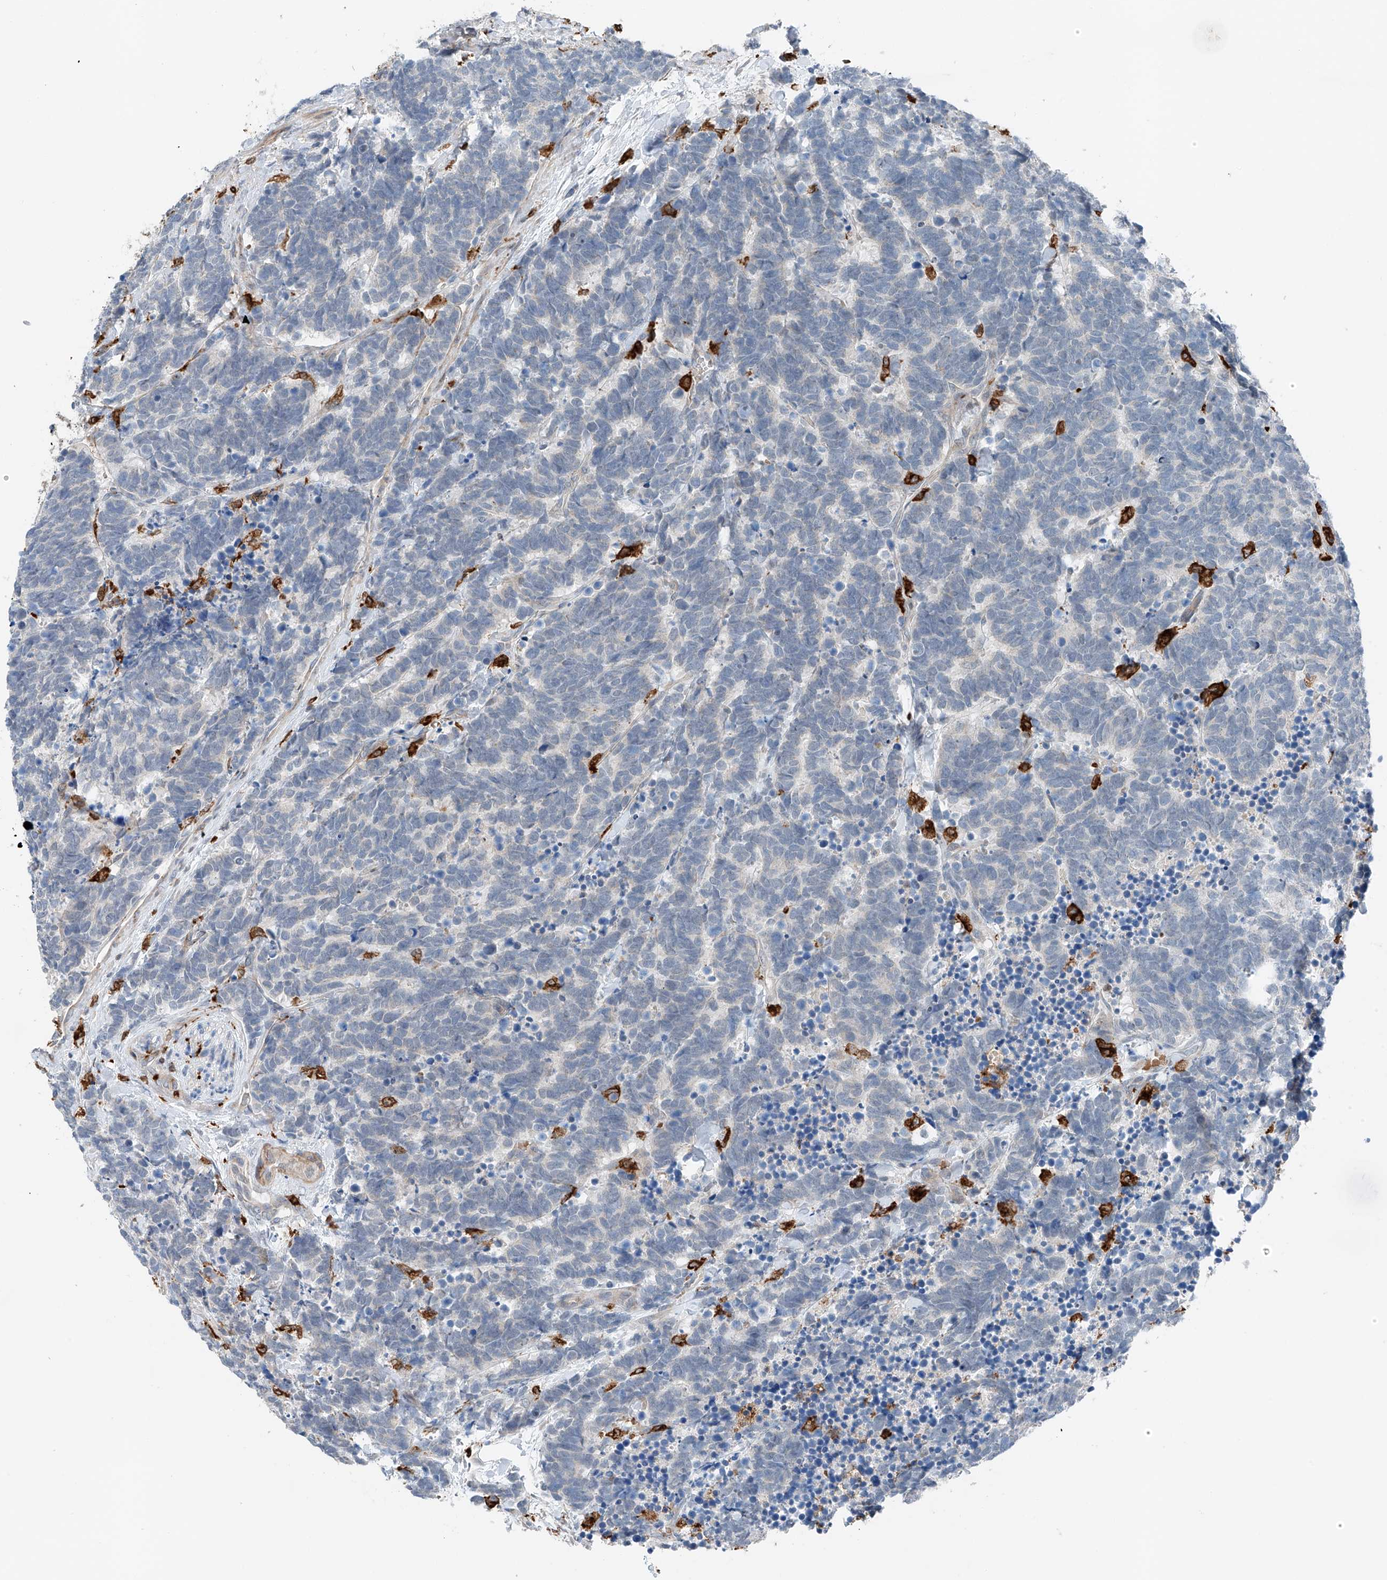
{"staining": {"intensity": "negative", "quantity": "none", "location": "none"}, "tissue": "carcinoid", "cell_type": "Tumor cells", "image_type": "cancer", "snomed": [{"axis": "morphology", "description": "Carcinoma, NOS"}, {"axis": "morphology", "description": "Carcinoid, malignant, NOS"}, {"axis": "topography", "description": "Urinary bladder"}], "caption": "Human carcinoid stained for a protein using IHC demonstrates no positivity in tumor cells.", "gene": "TBXAS1", "patient": {"sex": "male", "age": 57}}